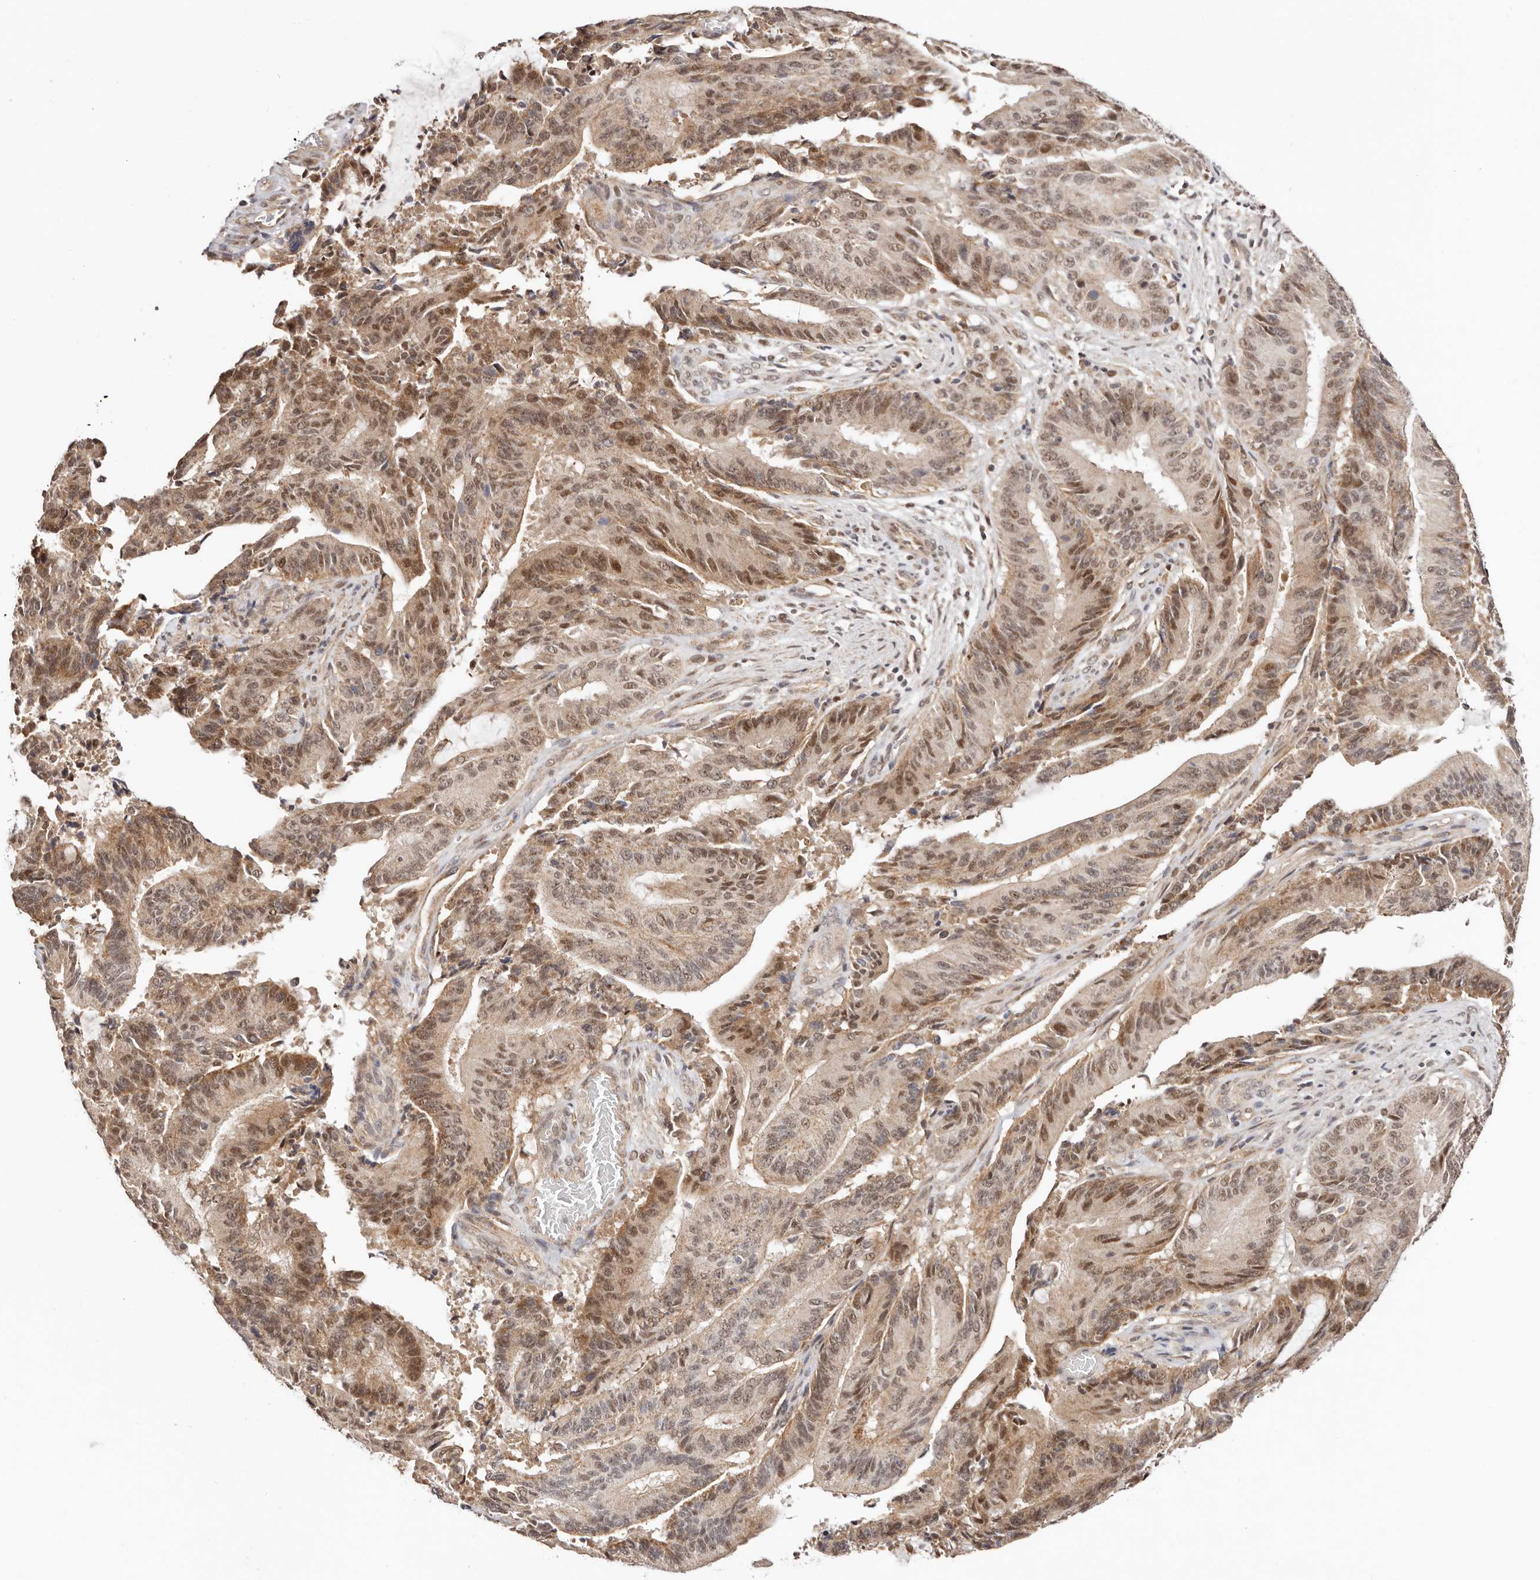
{"staining": {"intensity": "moderate", "quantity": ">75%", "location": "cytoplasmic/membranous,nuclear"}, "tissue": "liver cancer", "cell_type": "Tumor cells", "image_type": "cancer", "snomed": [{"axis": "morphology", "description": "Normal tissue, NOS"}, {"axis": "morphology", "description": "Cholangiocarcinoma"}, {"axis": "topography", "description": "Liver"}, {"axis": "topography", "description": "Peripheral nerve tissue"}], "caption": "IHC histopathology image of neoplastic tissue: cholangiocarcinoma (liver) stained using IHC displays medium levels of moderate protein expression localized specifically in the cytoplasmic/membranous and nuclear of tumor cells, appearing as a cytoplasmic/membranous and nuclear brown color.", "gene": "CTNNBL1", "patient": {"sex": "female", "age": 73}}